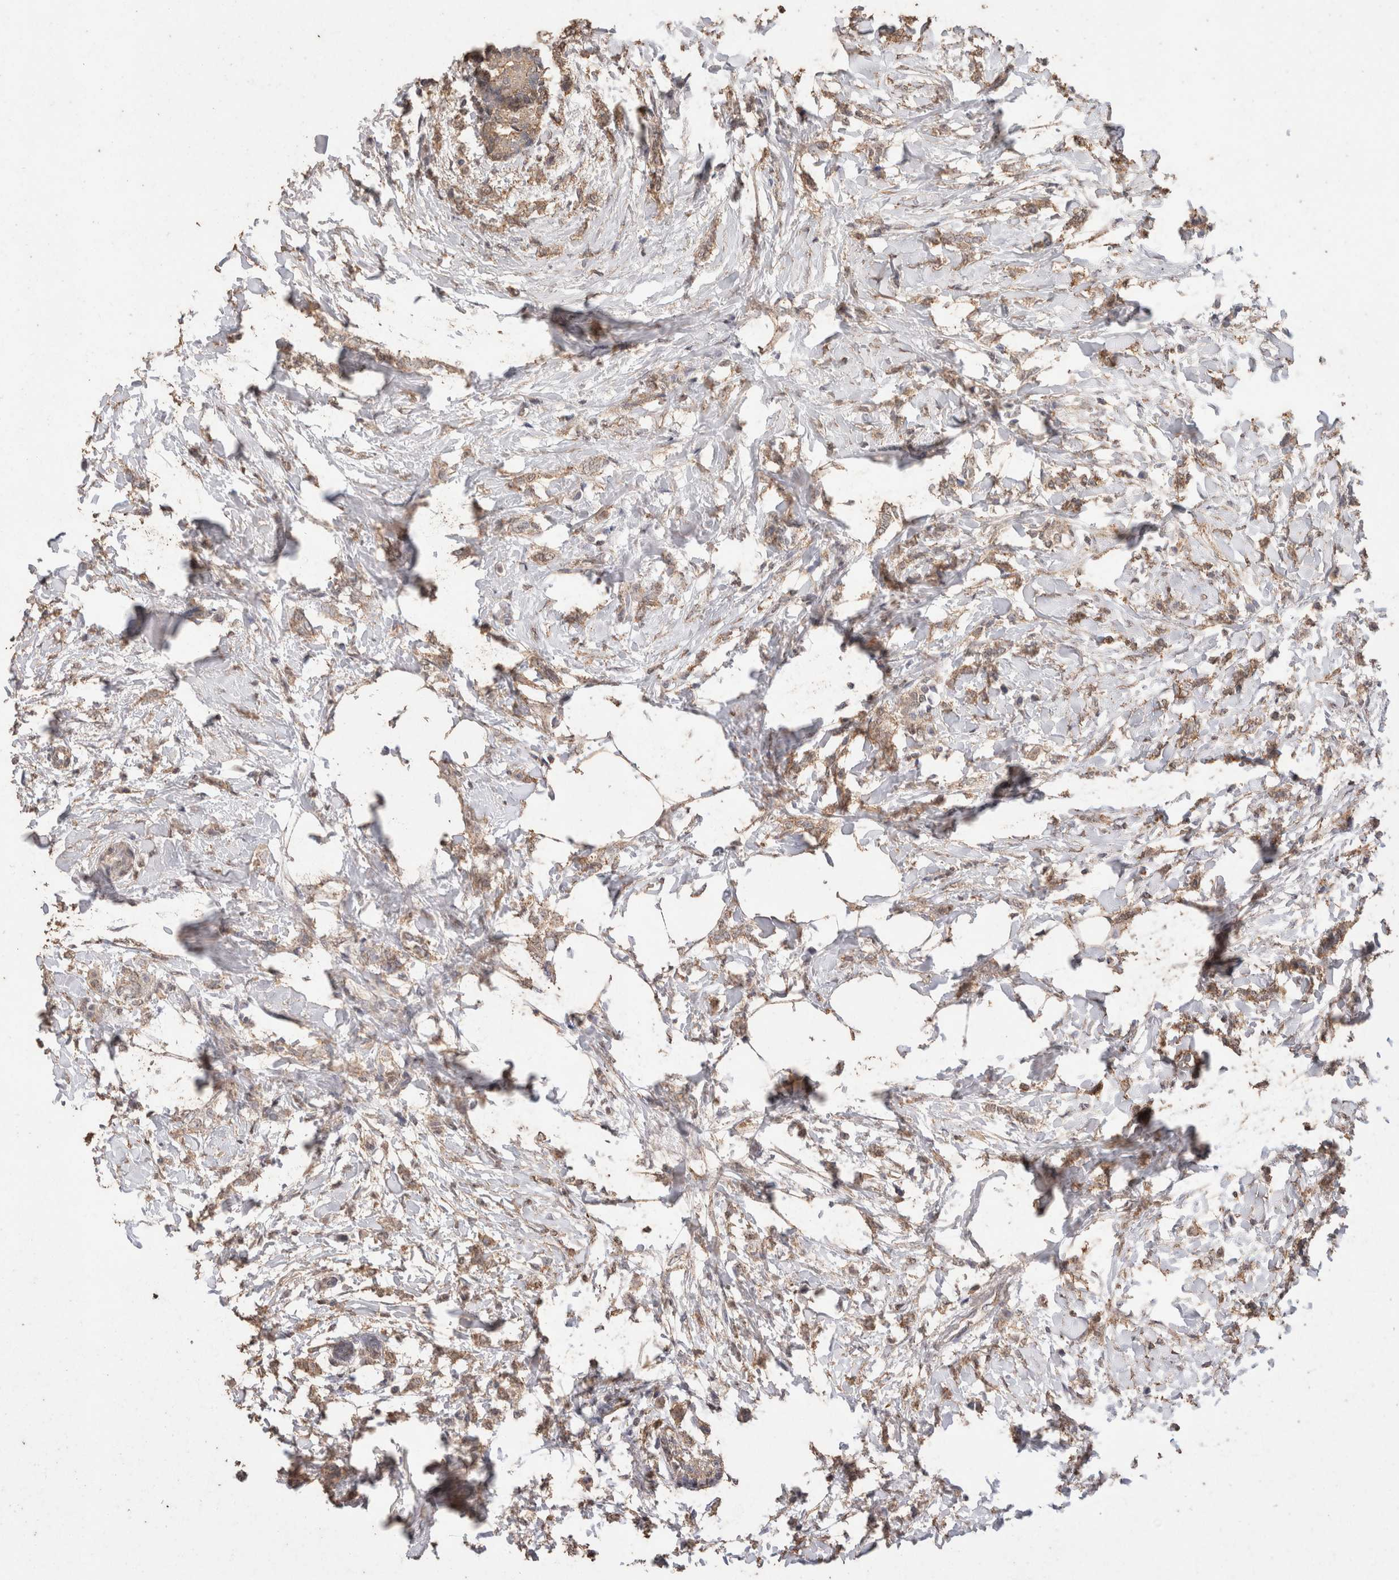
{"staining": {"intensity": "weak", "quantity": ">75%", "location": "cytoplasmic/membranous"}, "tissue": "breast cancer", "cell_type": "Tumor cells", "image_type": "cancer", "snomed": [{"axis": "morphology", "description": "Lobular carcinoma, in situ"}, {"axis": "morphology", "description": "Lobular carcinoma"}, {"axis": "topography", "description": "Breast"}], "caption": "IHC staining of breast lobular carcinoma, which displays low levels of weak cytoplasmic/membranous staining in about >75% of tumor cells indicating weak cytoplasmic/membranous protein expression. The staining was performed using DAB (brown) for protein detection and nuclei were counterstained in hematoxylin (blue).", "gene": "CX3CL1", "patient": {"sex": "female", "age": 41}}